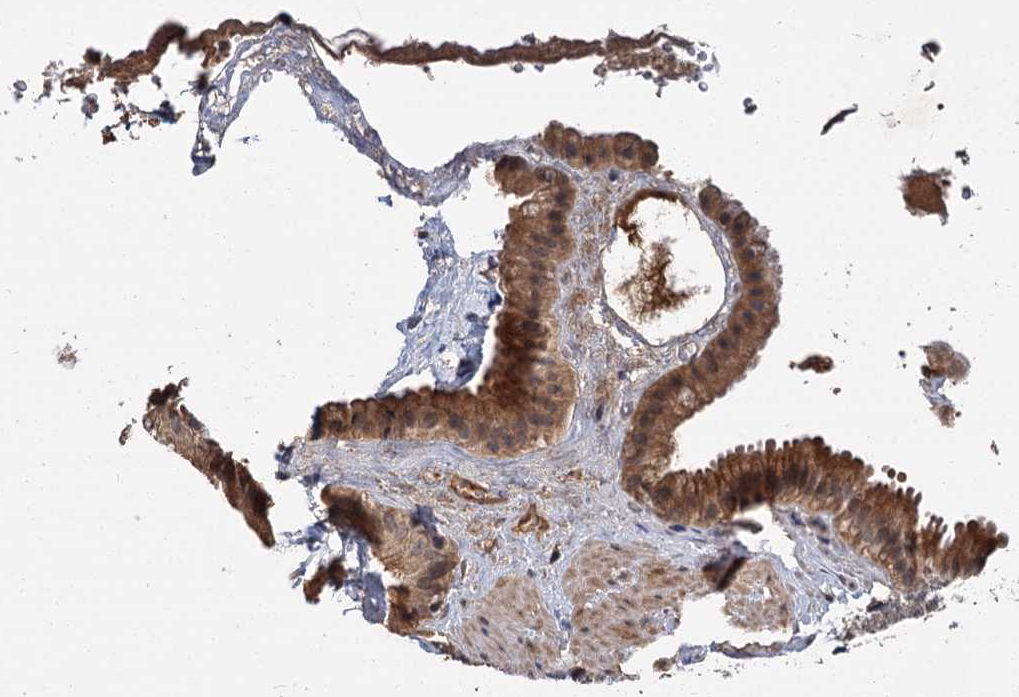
{"staining": {"intensity": "moderate", "quantity": ">75%", "location": "cytoplasmic/membranous,nuclear"}, "tissue": "gallbladder", "cell_type": "Glandular cells", "image_type": "normal", "snomed": [{"axis": "morphology", "description": "Normal tissue, NOS"}, {"axis": "topography", "description": "Gallbladder"}], "caption": "A high-resolution micrograph shows immunohistochemistry staining of benign gallbladder, which demonstrates moderate cytoplasmic/membranous,nuclear expression in about >75% of glandular cells. (Brightfield microscopy of DAB IHC at high magnification).", "gene": "MBD6", "patient": {"sex": "male", "age": 55}}